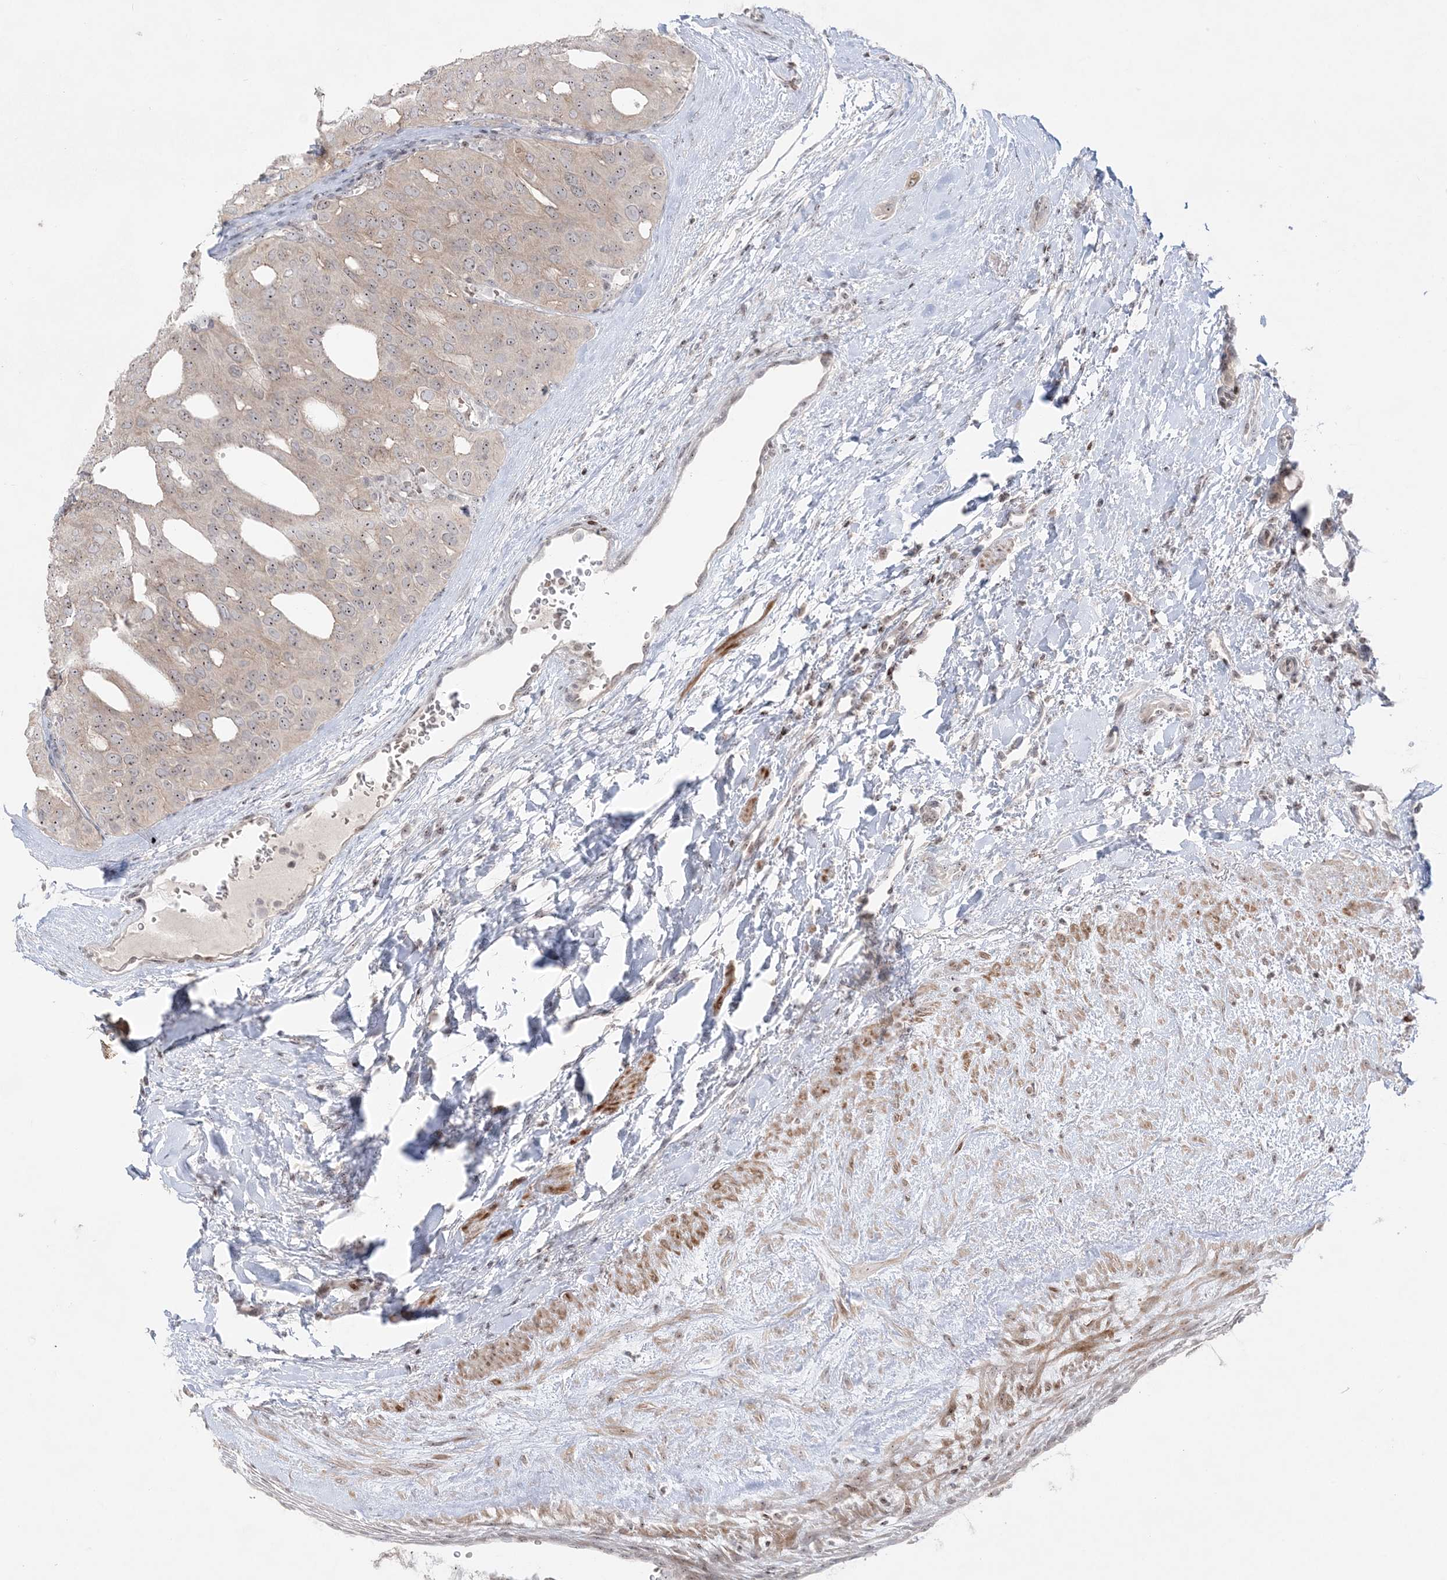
{"staining": {"intensity": "weak", "quantity": ">75%", "location": "cytoplasmic/membranous,nuclear"}, "tissue": "thyroid cancer", "cell_type": "Tumor cells", "image_type": "cancer", "snomed": [{"axis": "morphology", "description": "Follicular adenoma carcinoma, NOS"}, {"axis": "topography", "description": "Thyroid gland"}], "caption": "This photomicrograph demonstrates thyroid cancer stained with immunohistochemistry (IHC) to label a protein in brown. The cytoplasmic/membranous and nuclear of tumor cells show weak positivity for the protein. Nuclei are counter-stained blue.", "gene": "SH3BP4", "patient": {"sex": "male", "age": 75}}